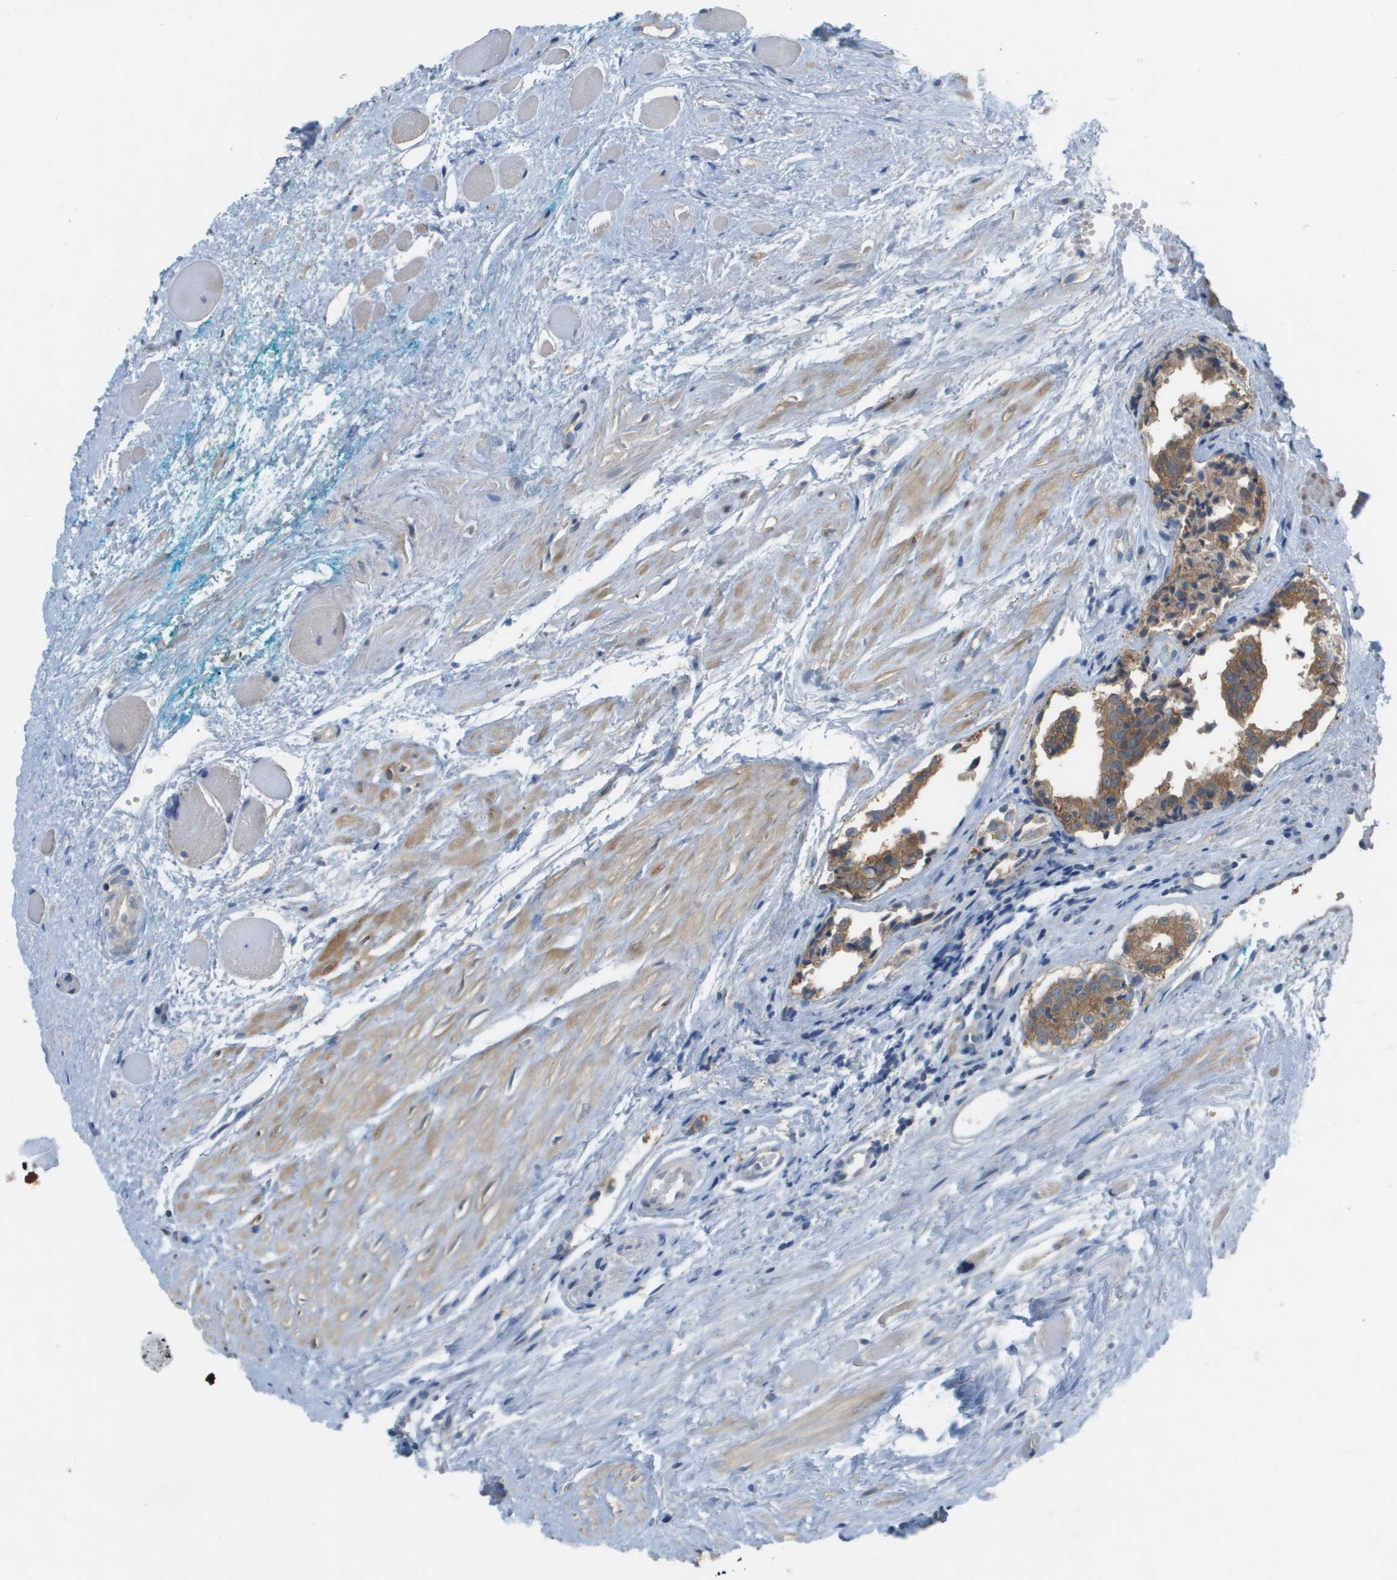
{"staining": {"intensity": "moderate", "quantity": ">75%", "location": "cytoplasmic/membranous"}, "tissue": "prostate cancer", "cell_type": "Tumor cells", "image_type": "cancer", "snomed": [{"axis": "morphology", "description": "Adenocarcinoma, Low grade"}, {"axis": "topography", "description": "Prostate"}], "caption": "An immunohistochemistry image of neoplastic tissue is shown. Protein staining in brown labels moderate cytoplasmic/membranous positivity in low-grade adenocarcinoma (prostate) within tumor cells.", "gene": "UBA5", "patient": {"sex": "male", "age": 57}}